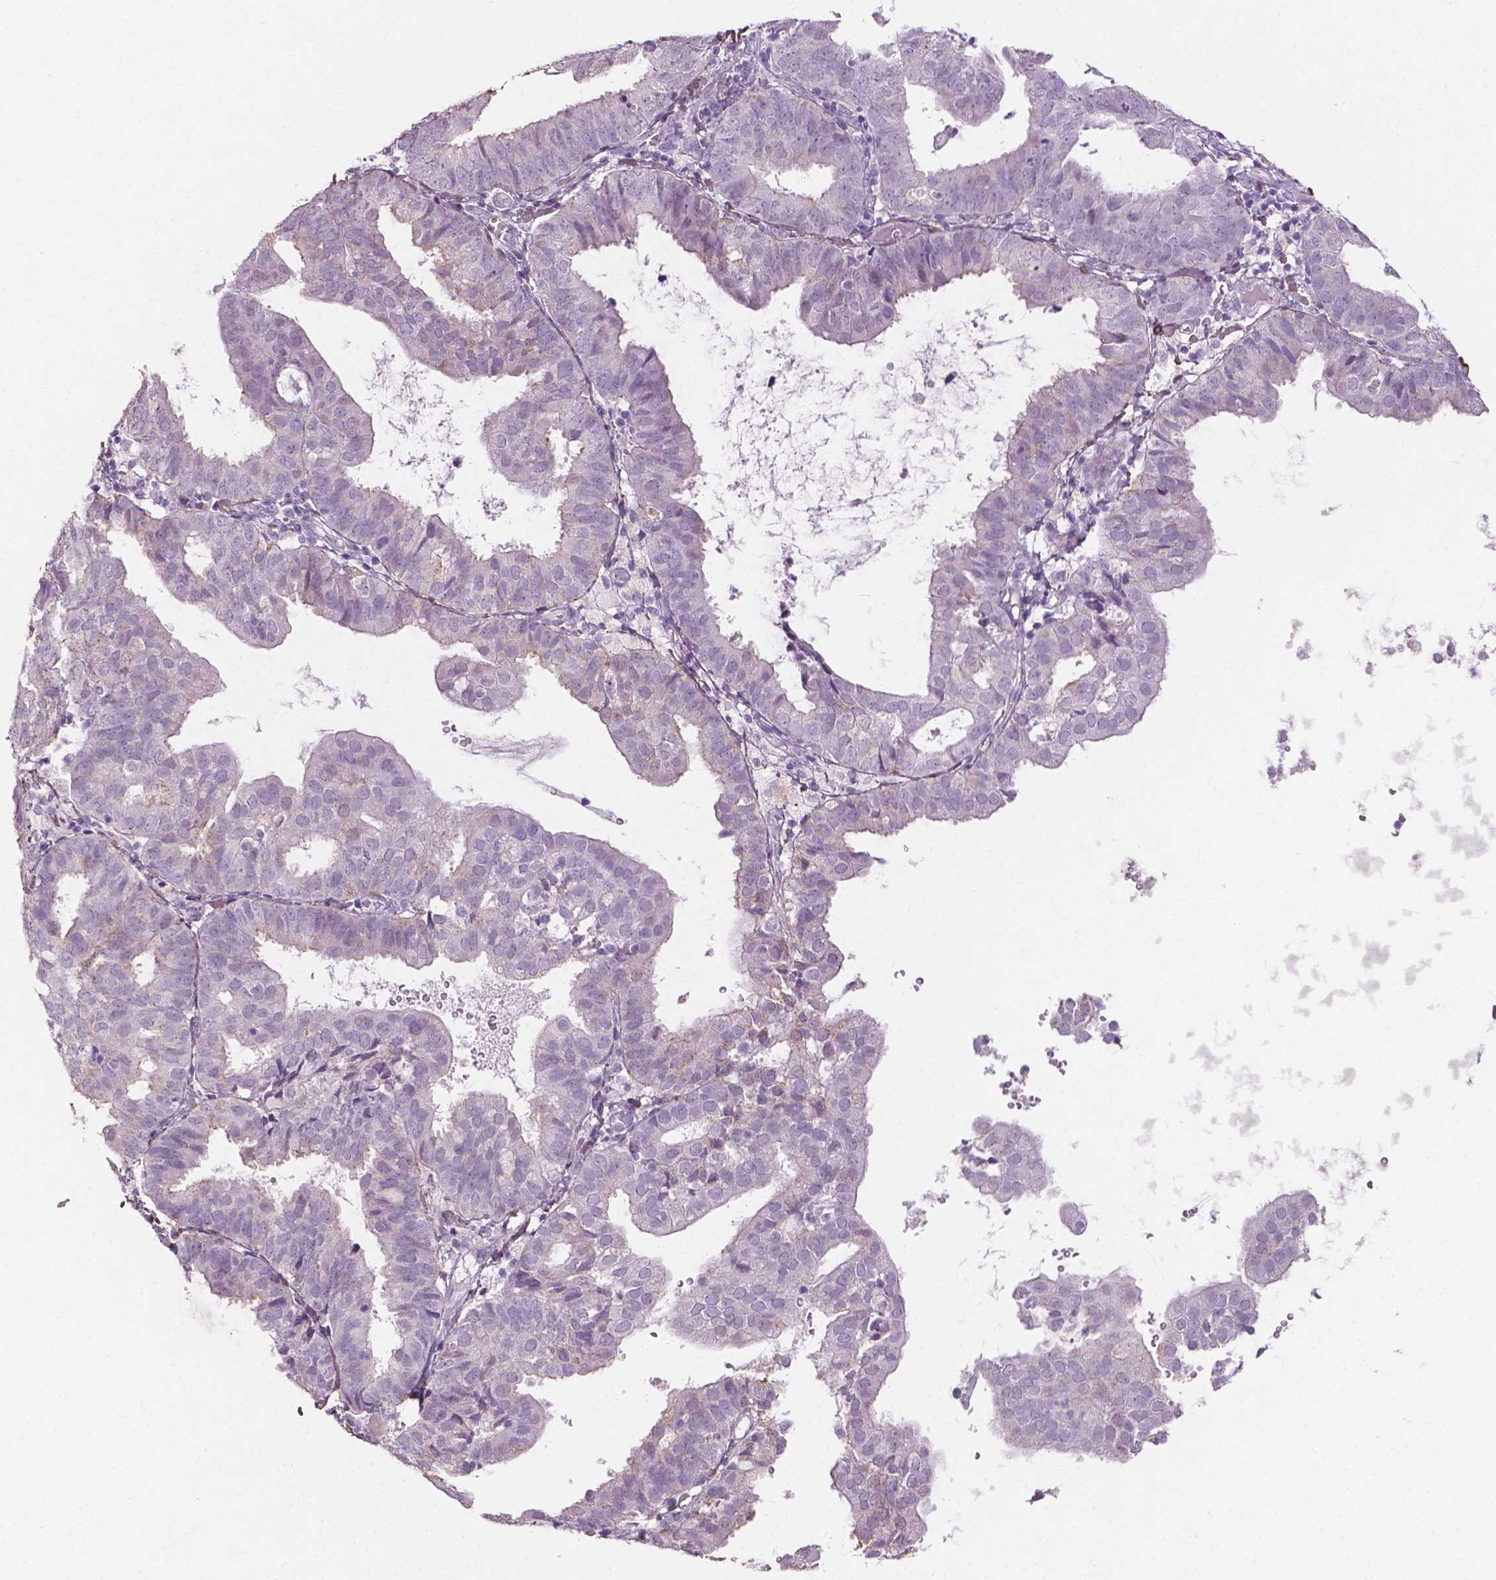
{"staining": {"intensity": "negative", "quantity": "none", "location": "none"}, "tissue": "endometrial cancer", "cell_type": "Tumor cells", "image_type": "cancer", "snomed": [{"axis": "morphology", "description": "Adenocarcinoma, NOS"}, {"axis": "topography", "description": "Endometrium"}], "caption": "The immunohistochemistry histopathology image has no significant staining in tumor cells of endometrial cancer (adenocarcinoma) tissue.", "gene": "DLG2", "patient": {"sex": "female", "age": 80}}